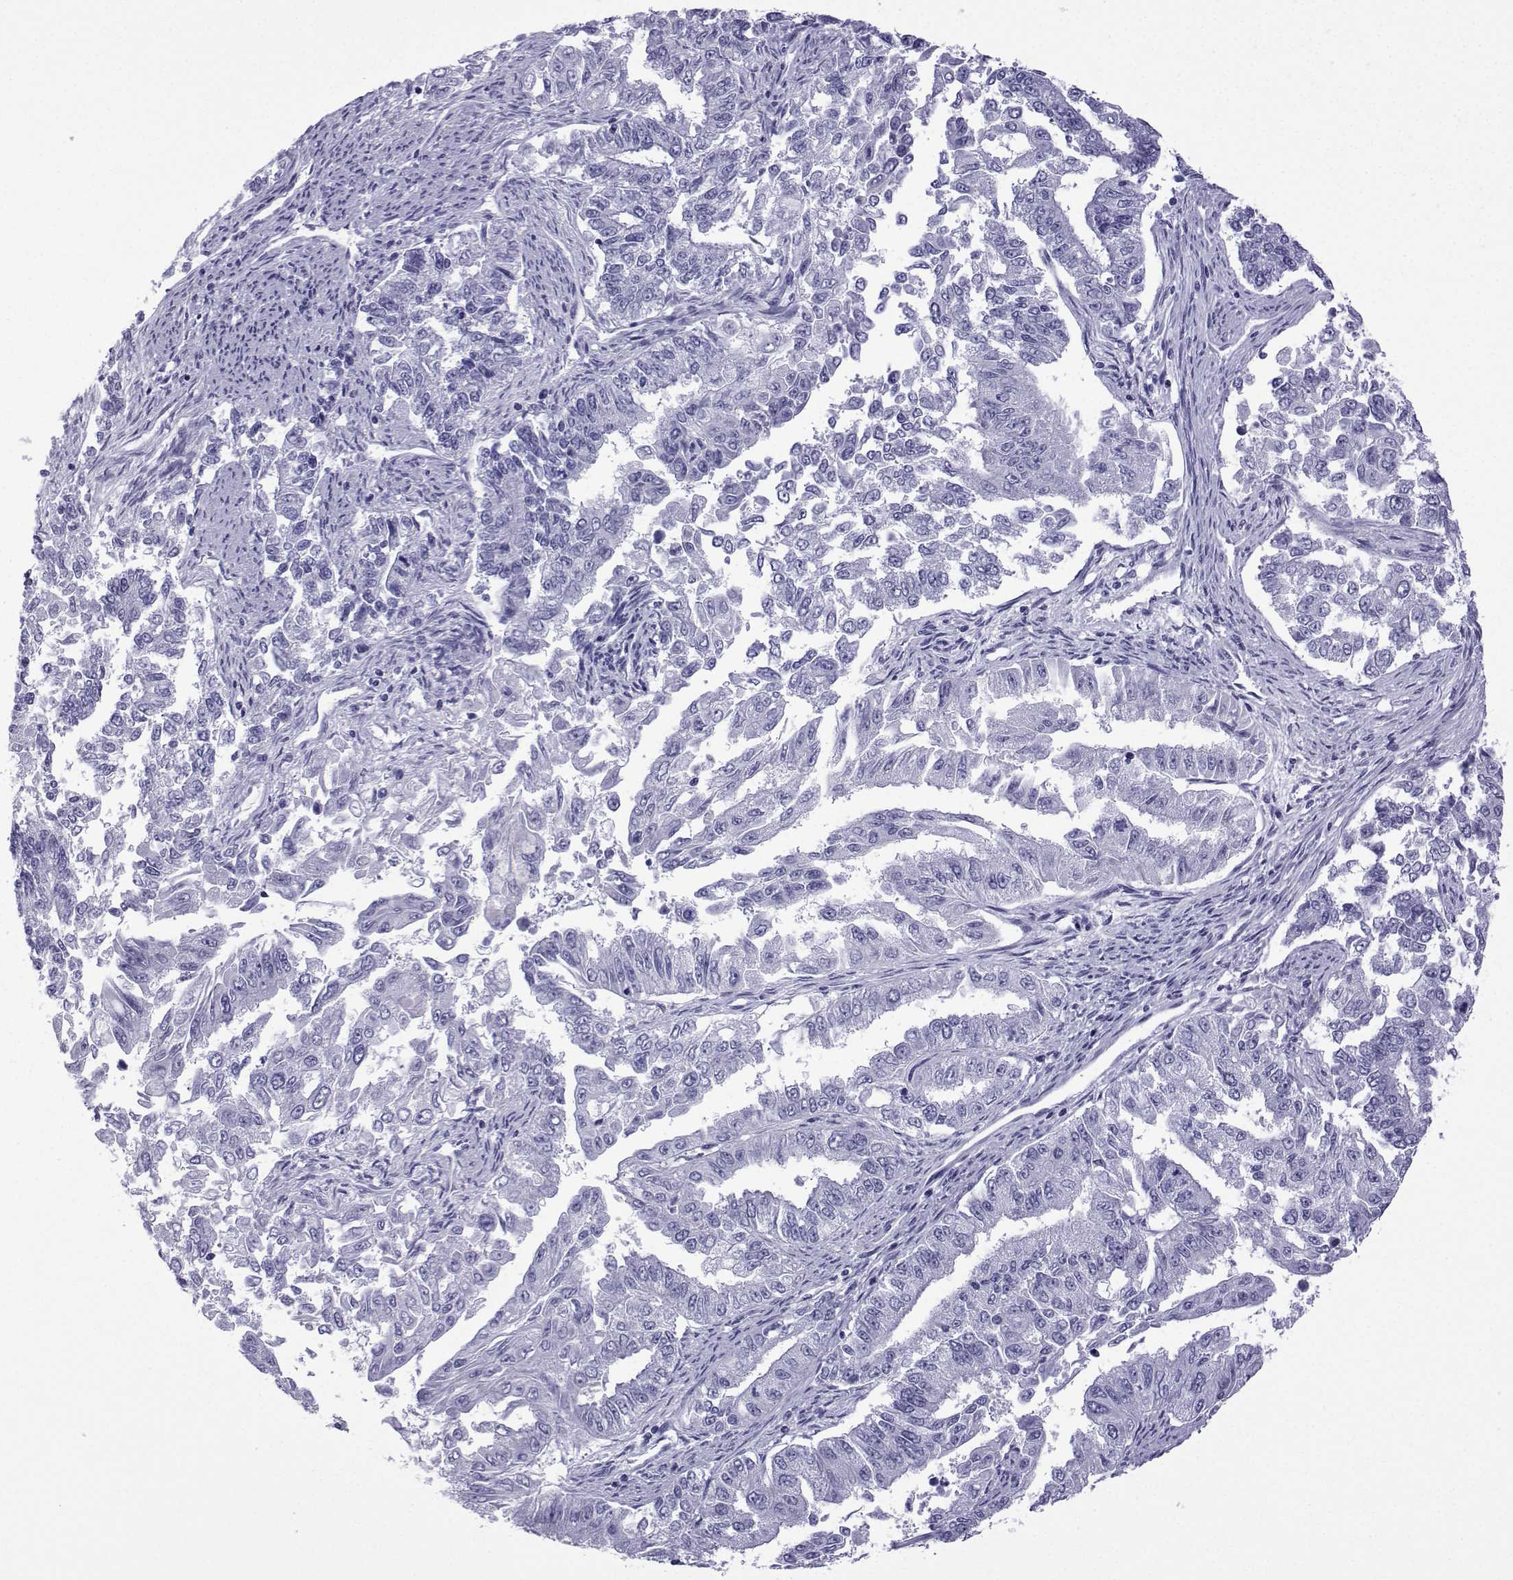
{"staining": {"intensity": "negative", "quantity": "none", "location": "none"}, "tissue": "endometrial cancer", "cell_type": "Tumor cells", "image_type": "cancer", "snomed": [{"axis": "morphology", "description": "Adenocarcinoma, NOS"}, {"axis": "topography", "description": "Uterus"}], "caption": "DAB immunohistochemical staining of endometrial cancer shows no significant positivity in tumor cells.", "gene": "TRIM46", "patient": {"sex": "female", "age": 59}}